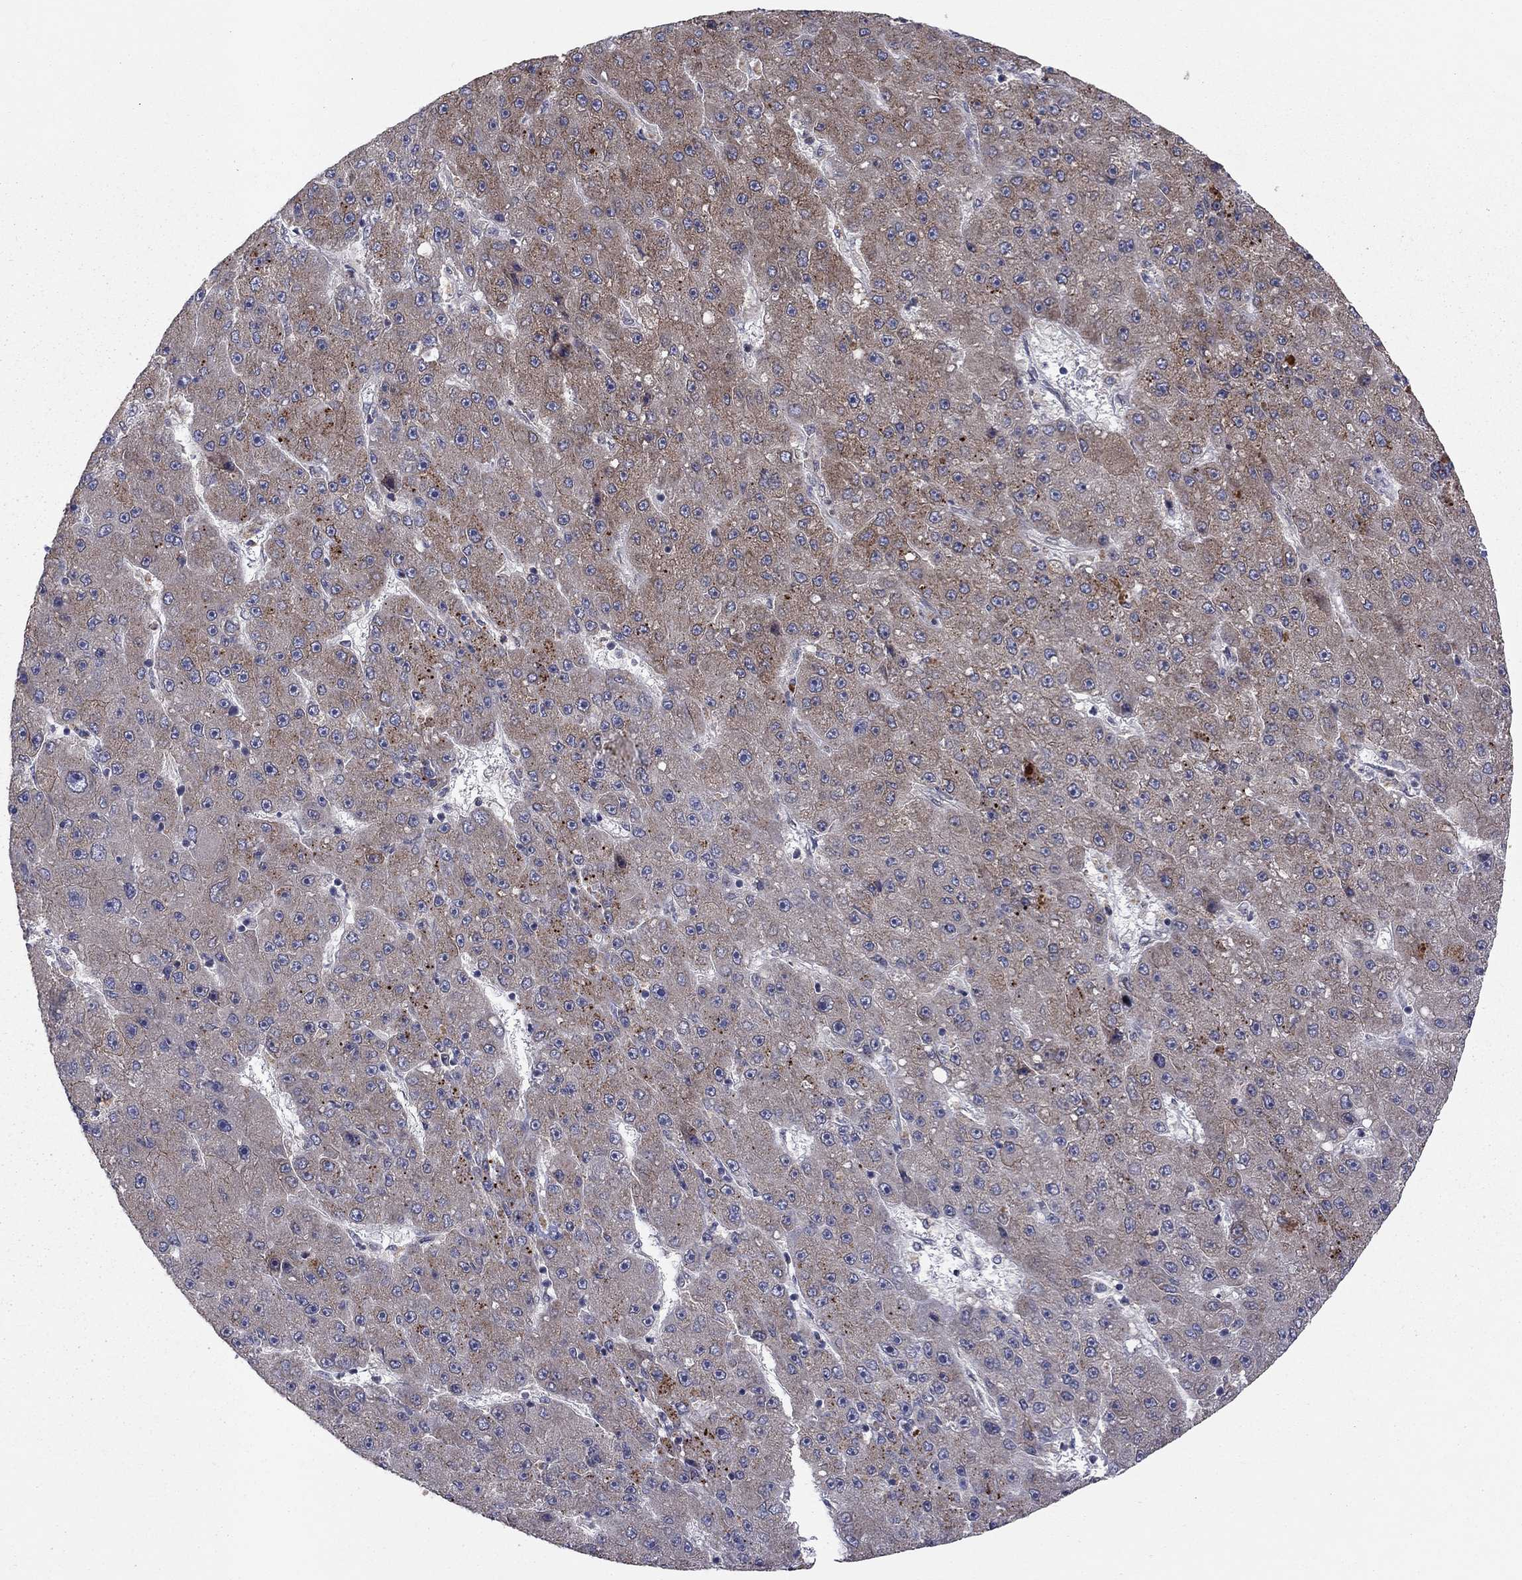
{"staining": {"intensity": "moderate", "quantity": "<25%", "location": "cytoplasmic/membranous"}, "tissue": "liver cancer", "cell_type": "Tumor cells", "image_type": "cancer", "snomed": [{"axis": "morphology", "description": "Carcinoma, Hepatocellular, NOS"}, {"axis": "topography", "description": "Liver"}], "caption": "There is low levels of moderate cytoplasmic/membranous expression in tumor cells of hepatocellular carcinoma (liver), as demonstrated by immunohistochemical staining (brown color).", "gene": "YIF1A", "patient": {"sex": "male", "age": 67}}